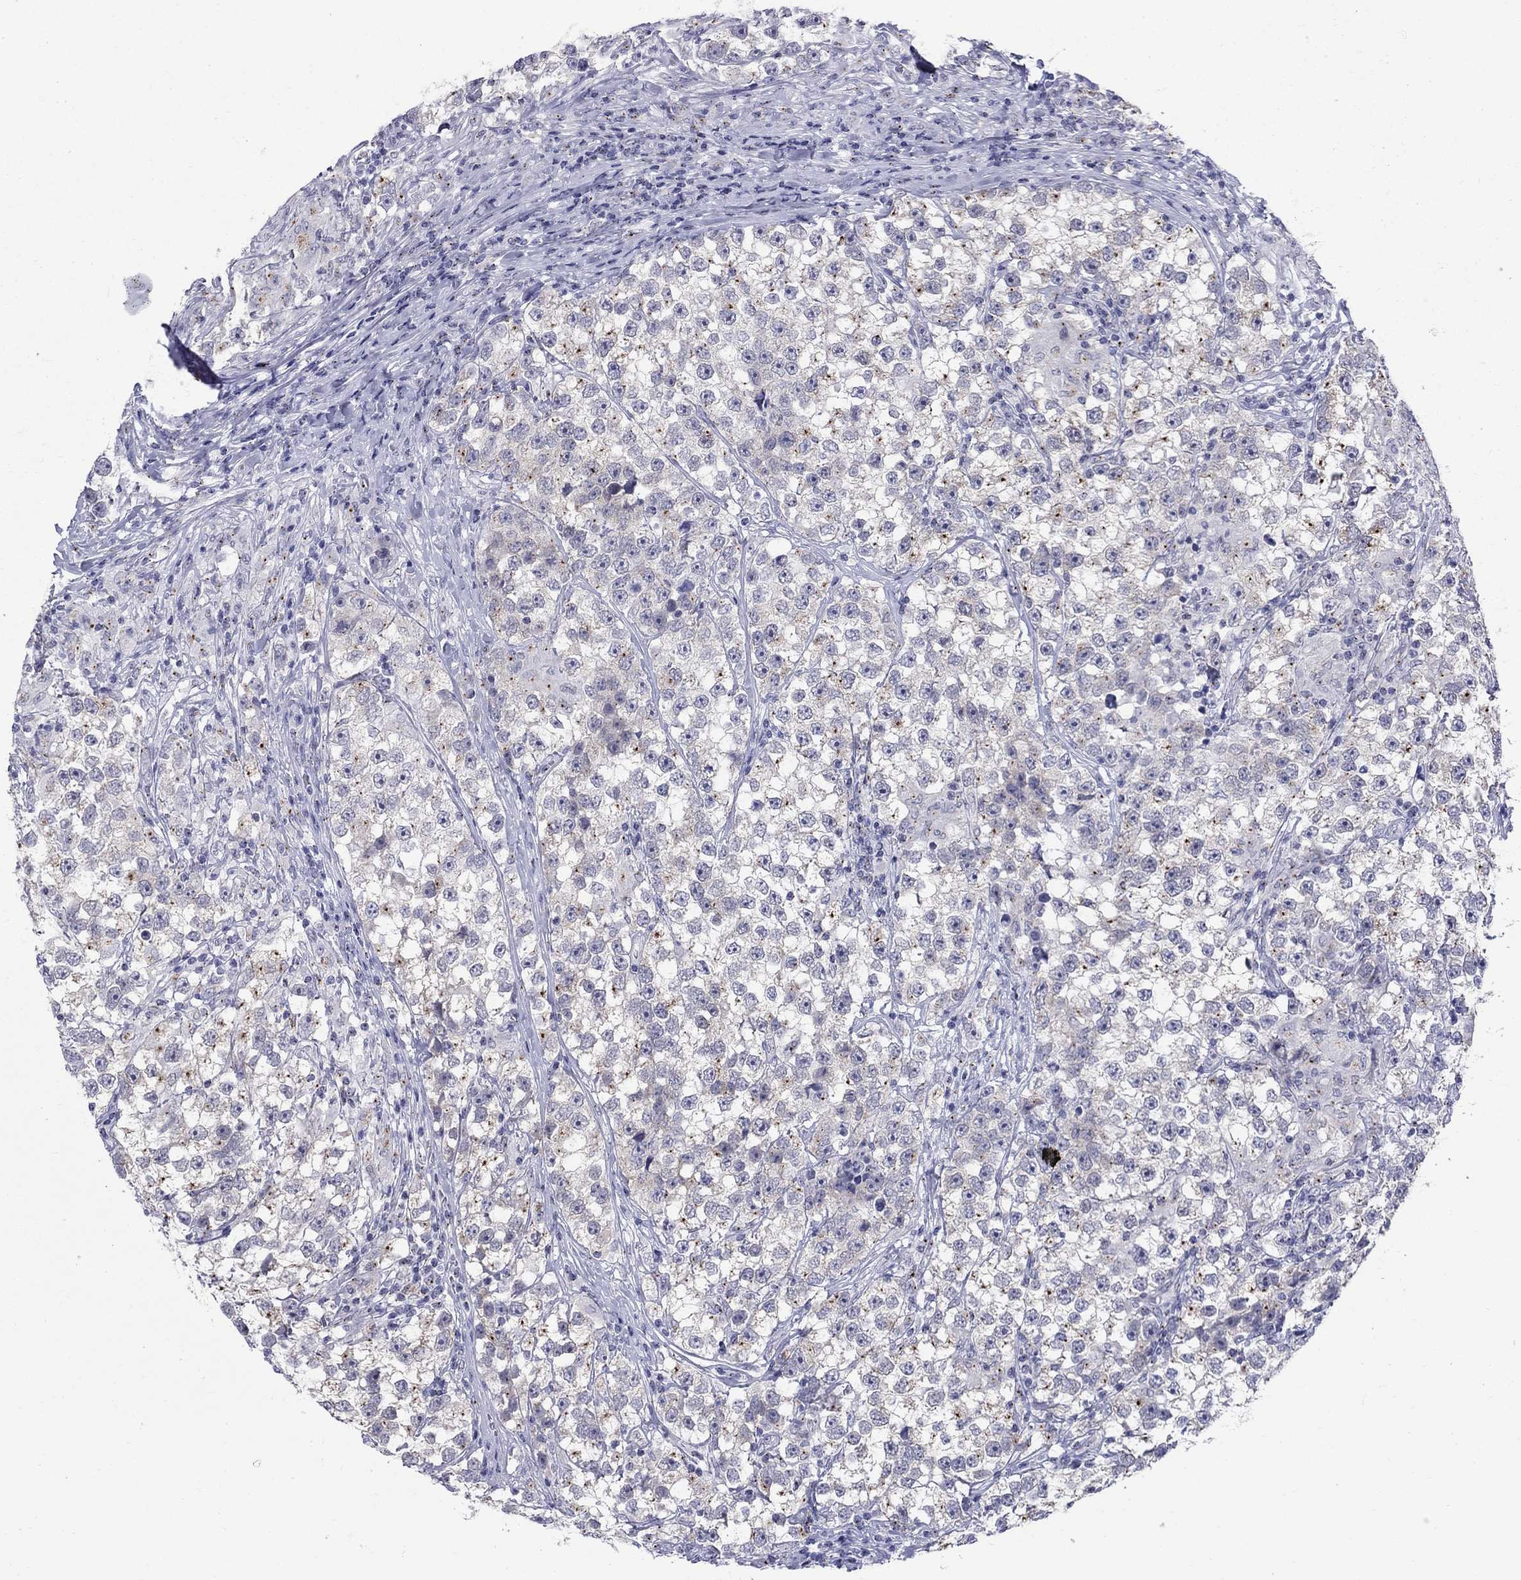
{"staining": {"intensity": "negative", "quantity": "none", "location": "none"}, "tissue": "testis cancer", "cell_type": "Tumor cells", "image_type": "cancer", "snomed": [{"axis": "morphology", "description": "Seminoma, NOS"}, {"axis": "topography", "description": "Testis"}], "caption": "This is an immunohistochemistry (IHC) image of human testis cancer (seminoma). There is no staining in tumor cells.", "gene": "CEP43", "patient": {"sex": "male", "age": 46}}